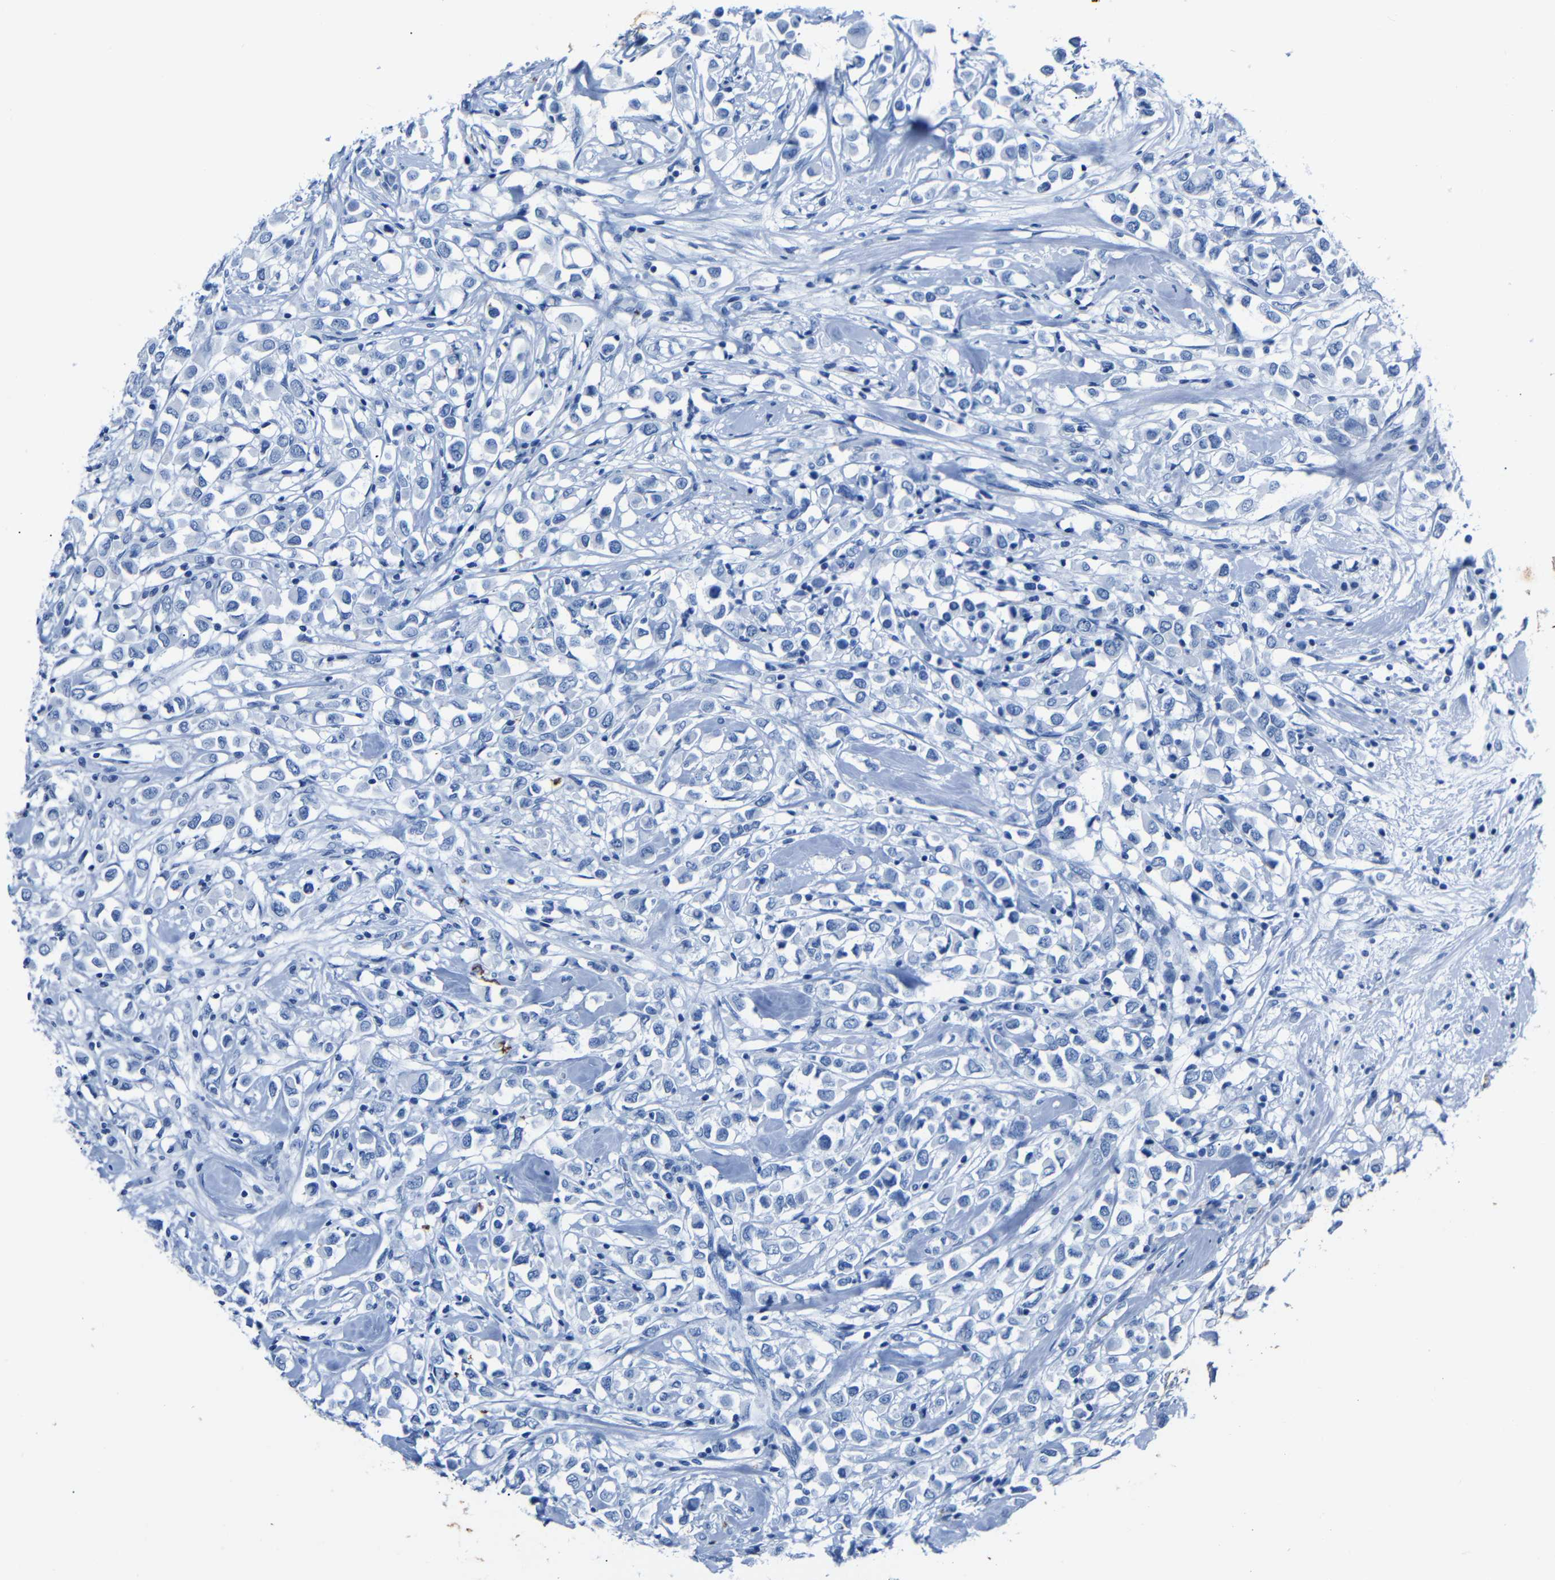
{"staining": {"intensity": "negative", "quantity": "none", "location": "none"}, "tissue": "breast cancer", "cell_type": "Tumor cells", "image_type": "cancer", "snomed": [{"axis": "morphology", "description": "Duct carcinoma"}, {"axis": "topography", "description": "Breast"}], "caption": "A photomicrograph of human intraductal carcinoma (breast) is negative for staining in tumor cells.", "gene": "CLDN11", "patient": {"sex": "female", "age": 61}}